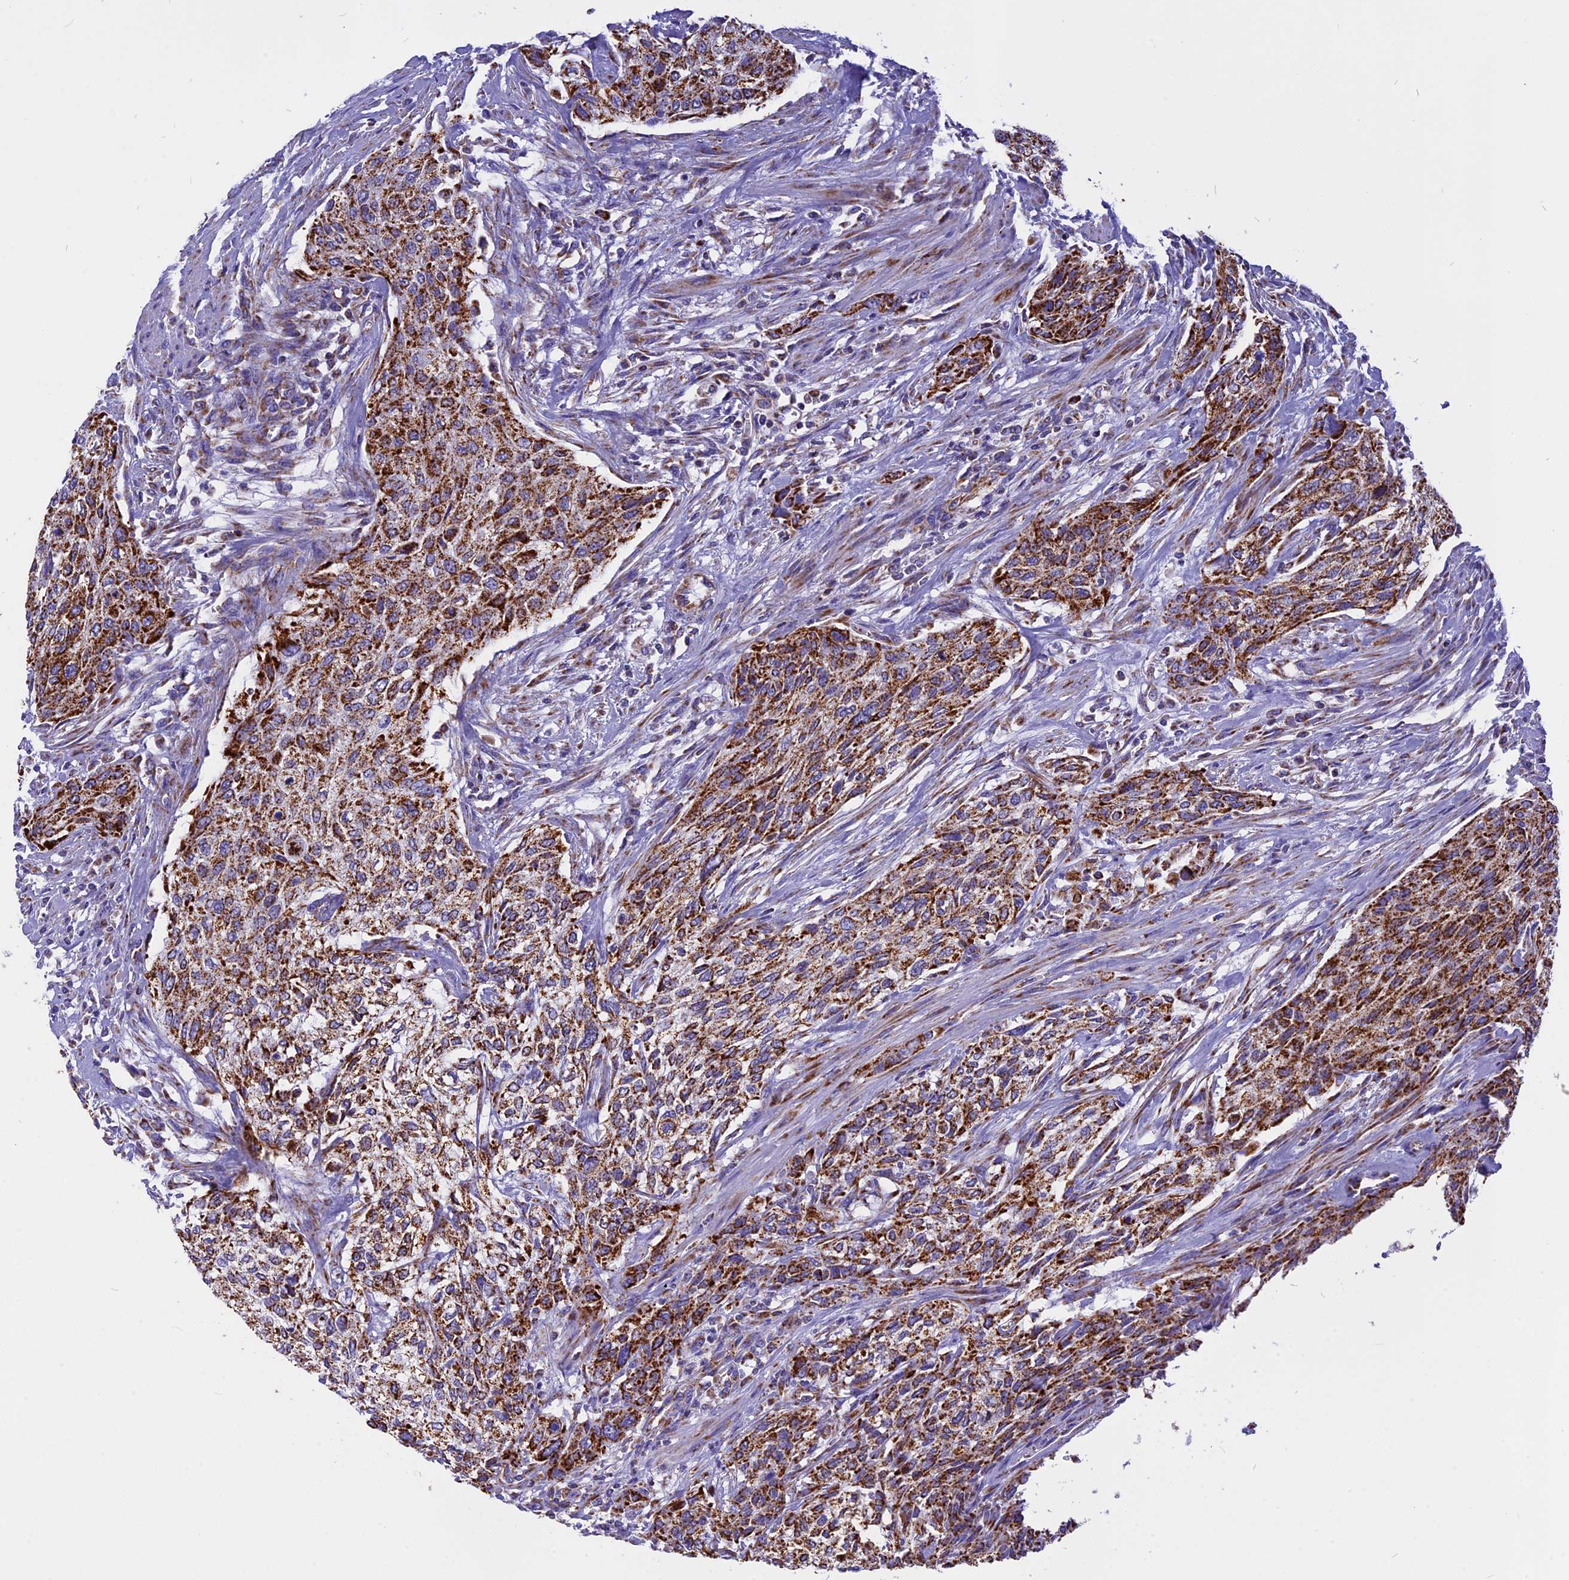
{"staining": {"intensity": "strong", "quantity": ">75%", "location": "cytoplasmic/membranous"}, "tissue": "urothelial cancer", "cell_type": "Tumor cells", "image_type": "cancer", "snomed": [{"axis": "morphology", "description": "Urothelial carcinoma, High grade"}, {"axis": "topography", "description": "Urinary bladder"}], "caption": "A photomicrograph showing strong cytoplasmic/membranous expression in approximately >75% of tumor cells in urothelial cancer, as visualized by brown immunohistochemical staining.", "gene": "VDAC2", "patient": {"sex": "male", "age": 35}}